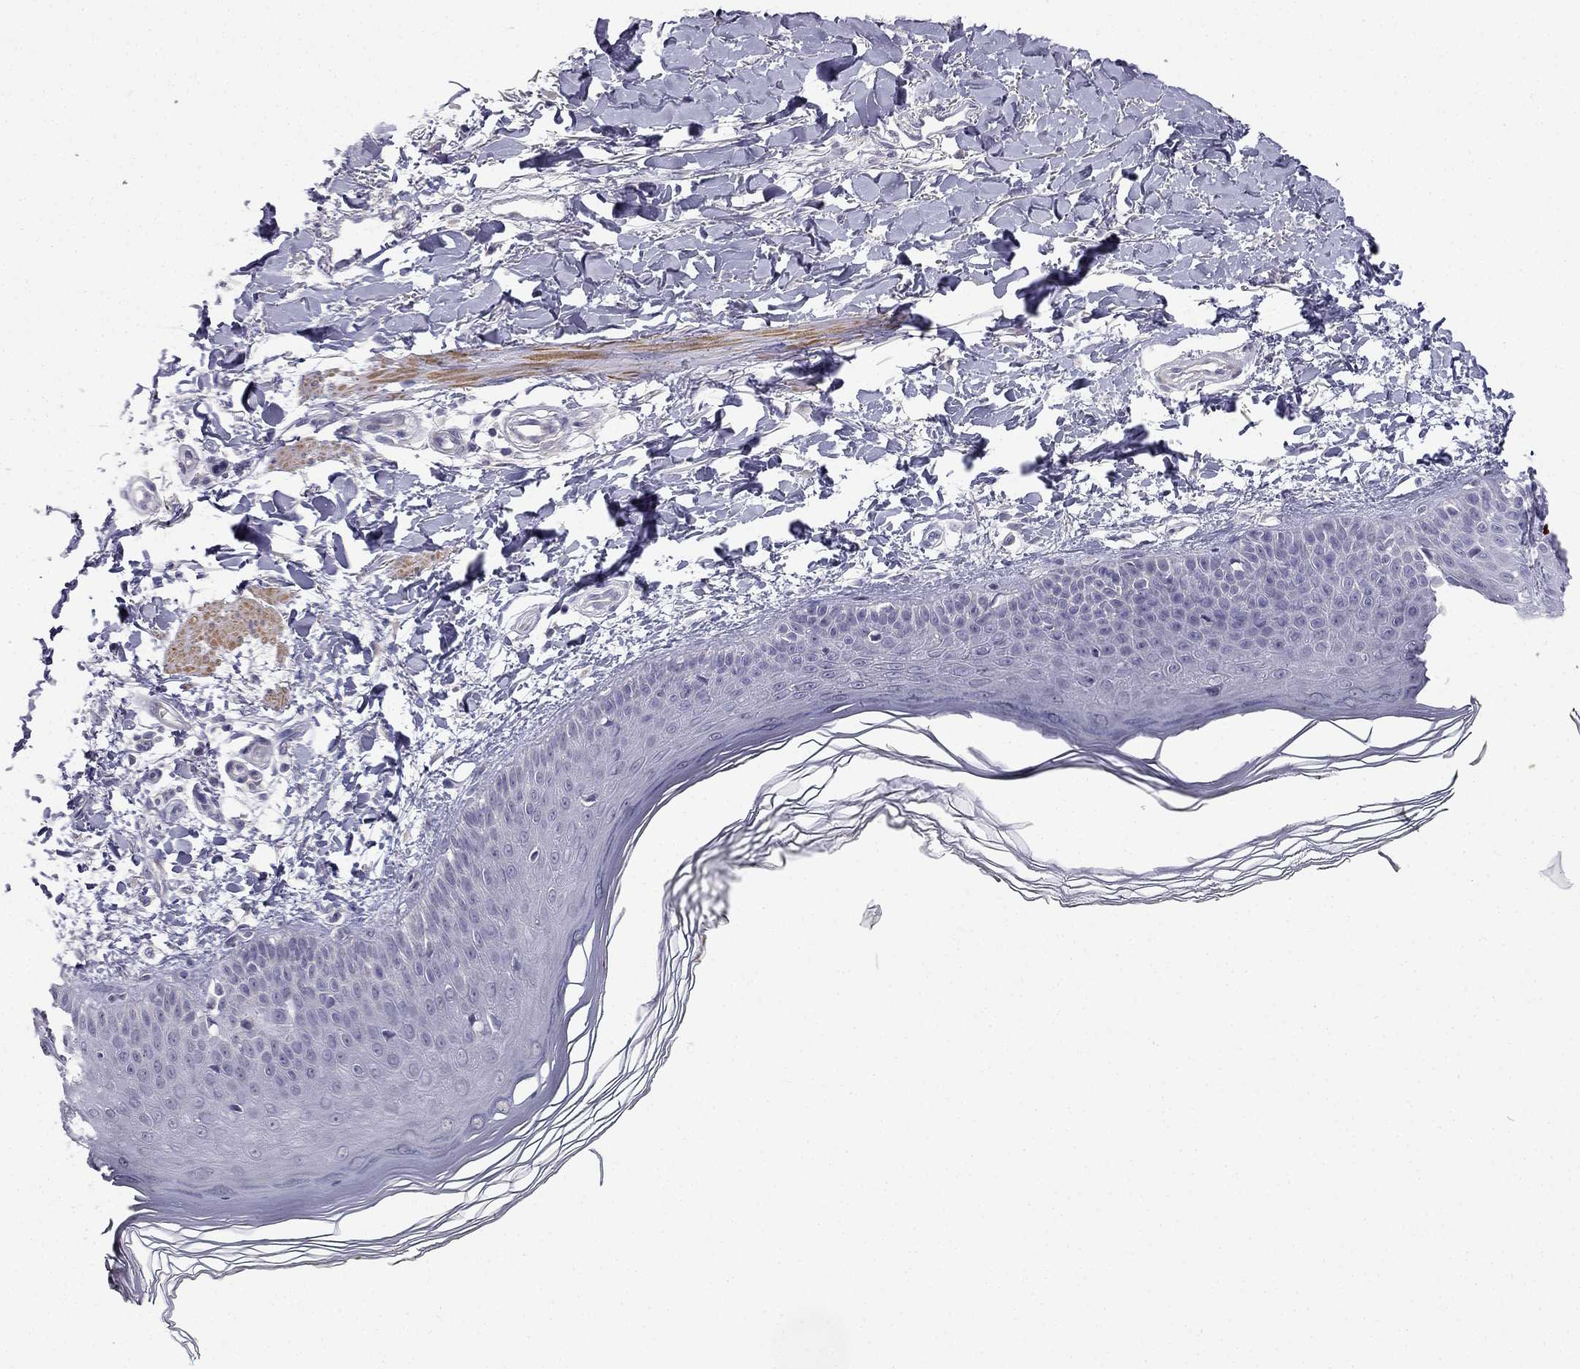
{"staining": {"intensity": "negative", "quantity": "none", "location": "none"}, "tissue": "skin", "cell_type": "Fibroblasts", "image_type": "normal", "snomed": [{"axis": "morphology", "description": "Normal tissue, NOS"}, {"axis": "topography", "description": "Skin"}], "caption": "Immunohistochemistry image of benign skin: skin stained with DAB (3,3'-diaminobenzidine) demonstrates no significant protein positivity in fibroblasts.", "gene": "C16orf89", "patient": {"sex": "female", "age": 62}}